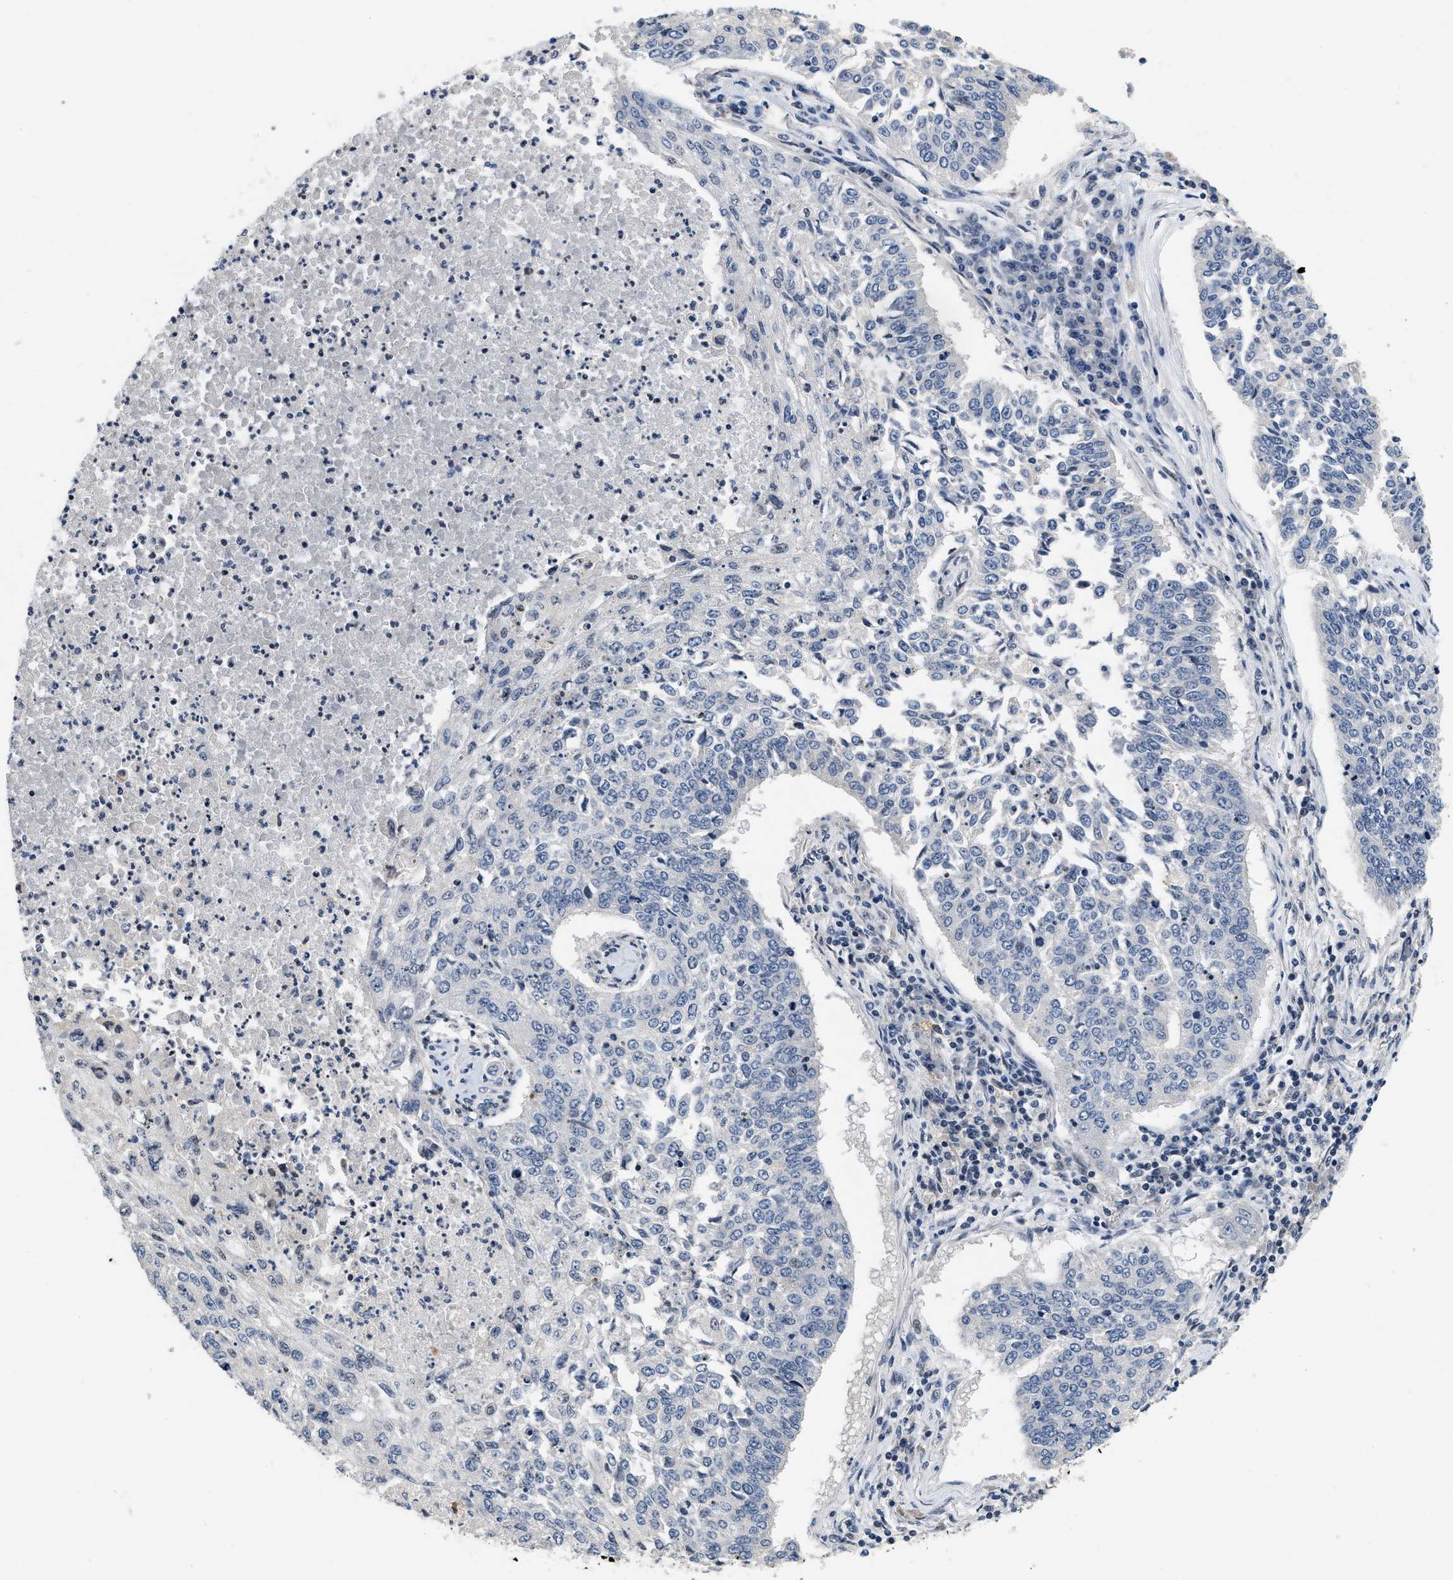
{"staining": {"intensity": "negative", "quantity": "none", "location": "none"}, "tissue": "lung cancer", "cell_type": "Tumor cells", "image_type": "cancer", "snomed": [{"axis": "morphology", "description": "Normal tissue, NOS"}, {"axis": "morphology", "description": "Squamous cell carcinoma, NOS"}, {"axis": "topography", "description": "Cartilage tissue"}, {"axis": "topography", "description": "Bronchus"}, {"axis": "topography", "description": "Lung"}], "caption": "Tumor cells show no significant protein staining in lung cancer (squamous cell carcinoma).", "gene": "VIP", "patient": {"sex": "female", "age": 49}}